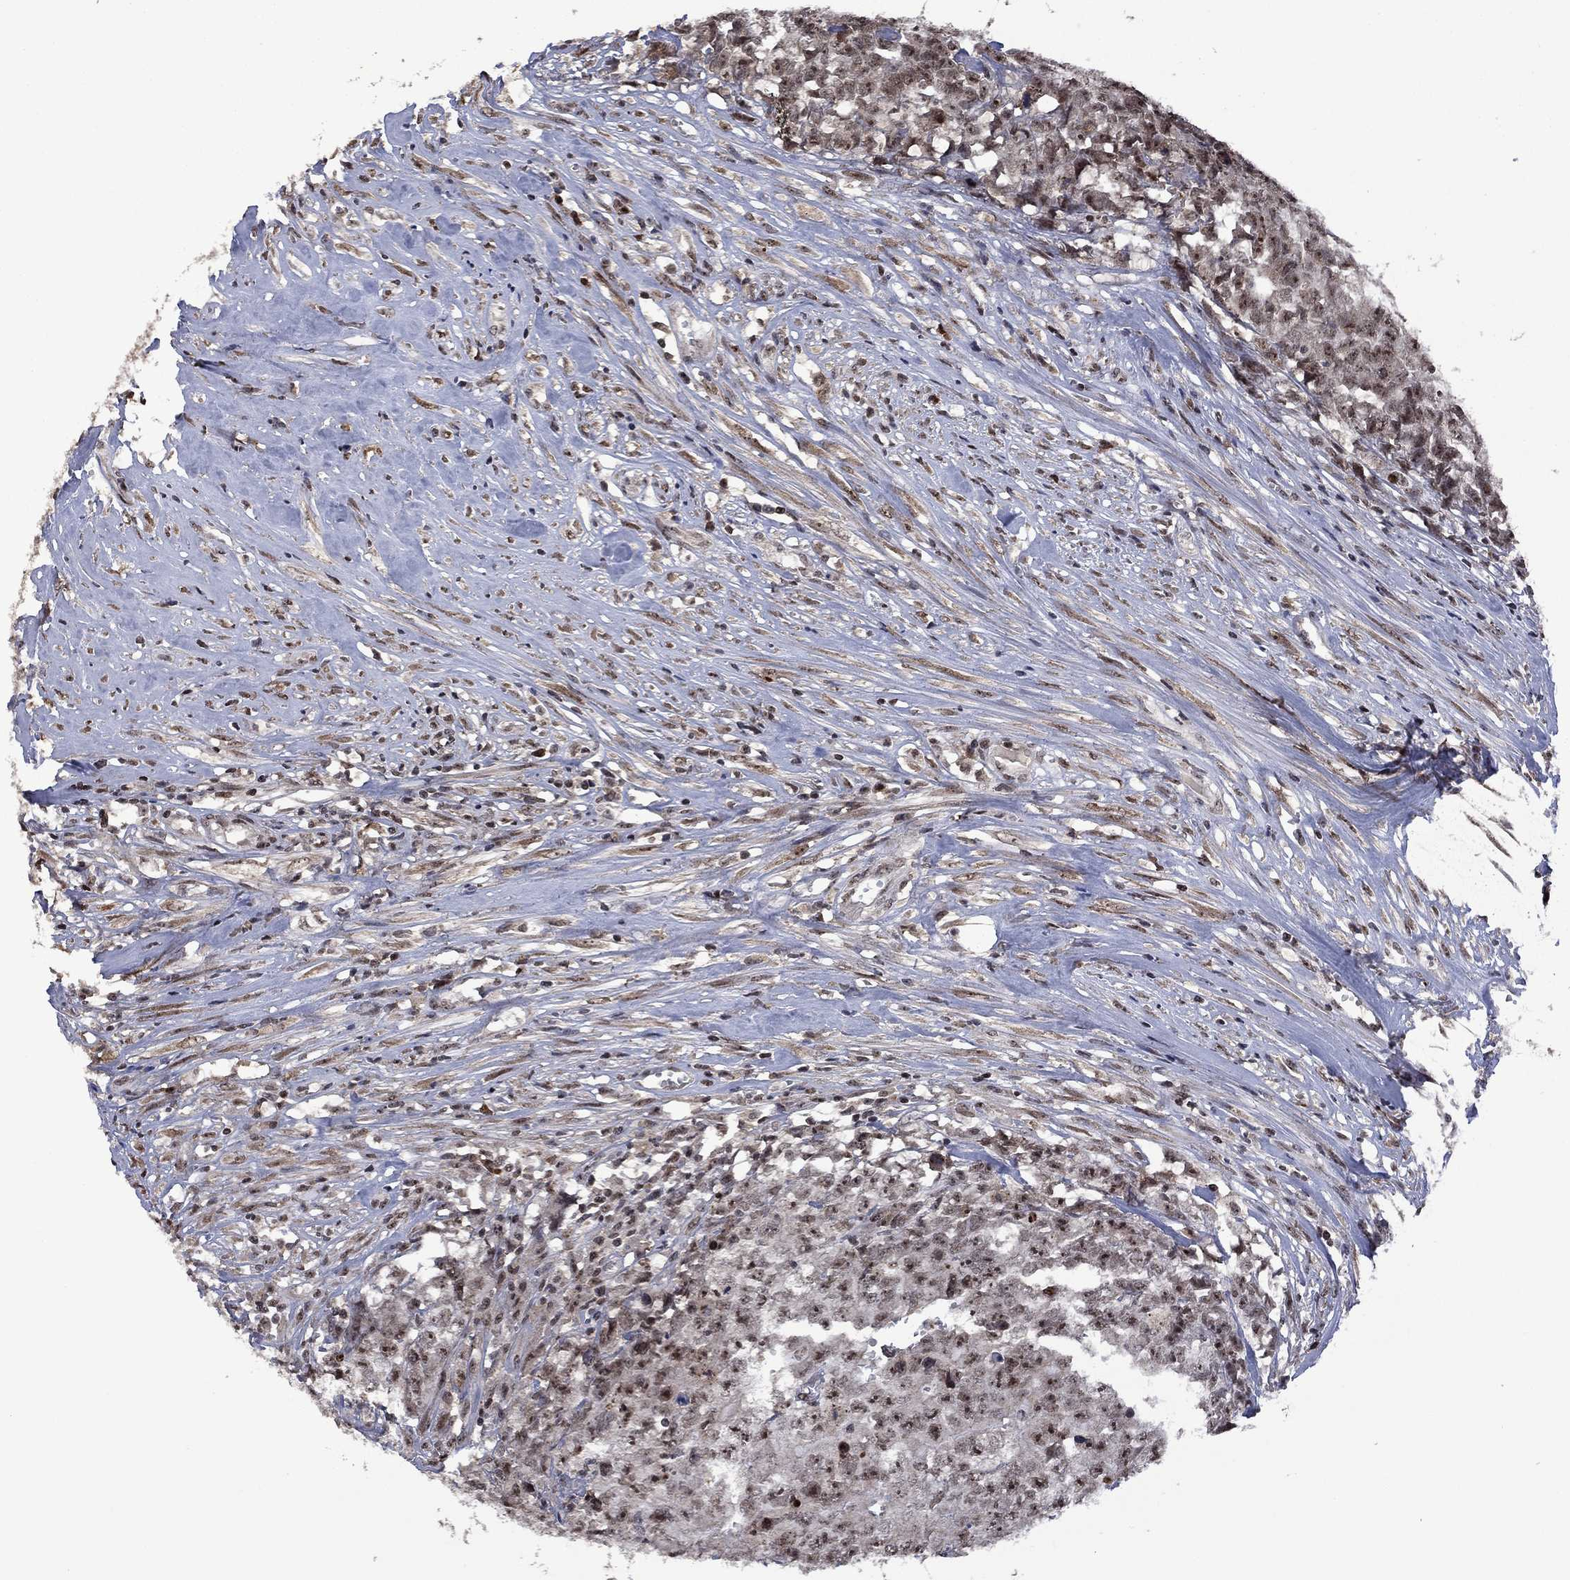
{"staining": {"intensity": "moderate", "quantity": "<25%", "location": "nuclear"}, "tissue": "testis cancer", "cell_type": "Tumor cells", "image_type": "cancer", "snomed": [{"axis": "morphology", "description": "Carcinoma, Embryonal, NOS"}, {"axis": "morphology", "description": "Teratoma, malignant, NOS"}, {"axis": "topography", "description": "Testis"}], "caption": "Immunohistochemical staining of embryonal carcinoma (testis) exhibits low levels of moderate nuclear staining in about <25% of tumor cells.", "gene": "FBL", "patient": {"sex": "male", "age": 24}}